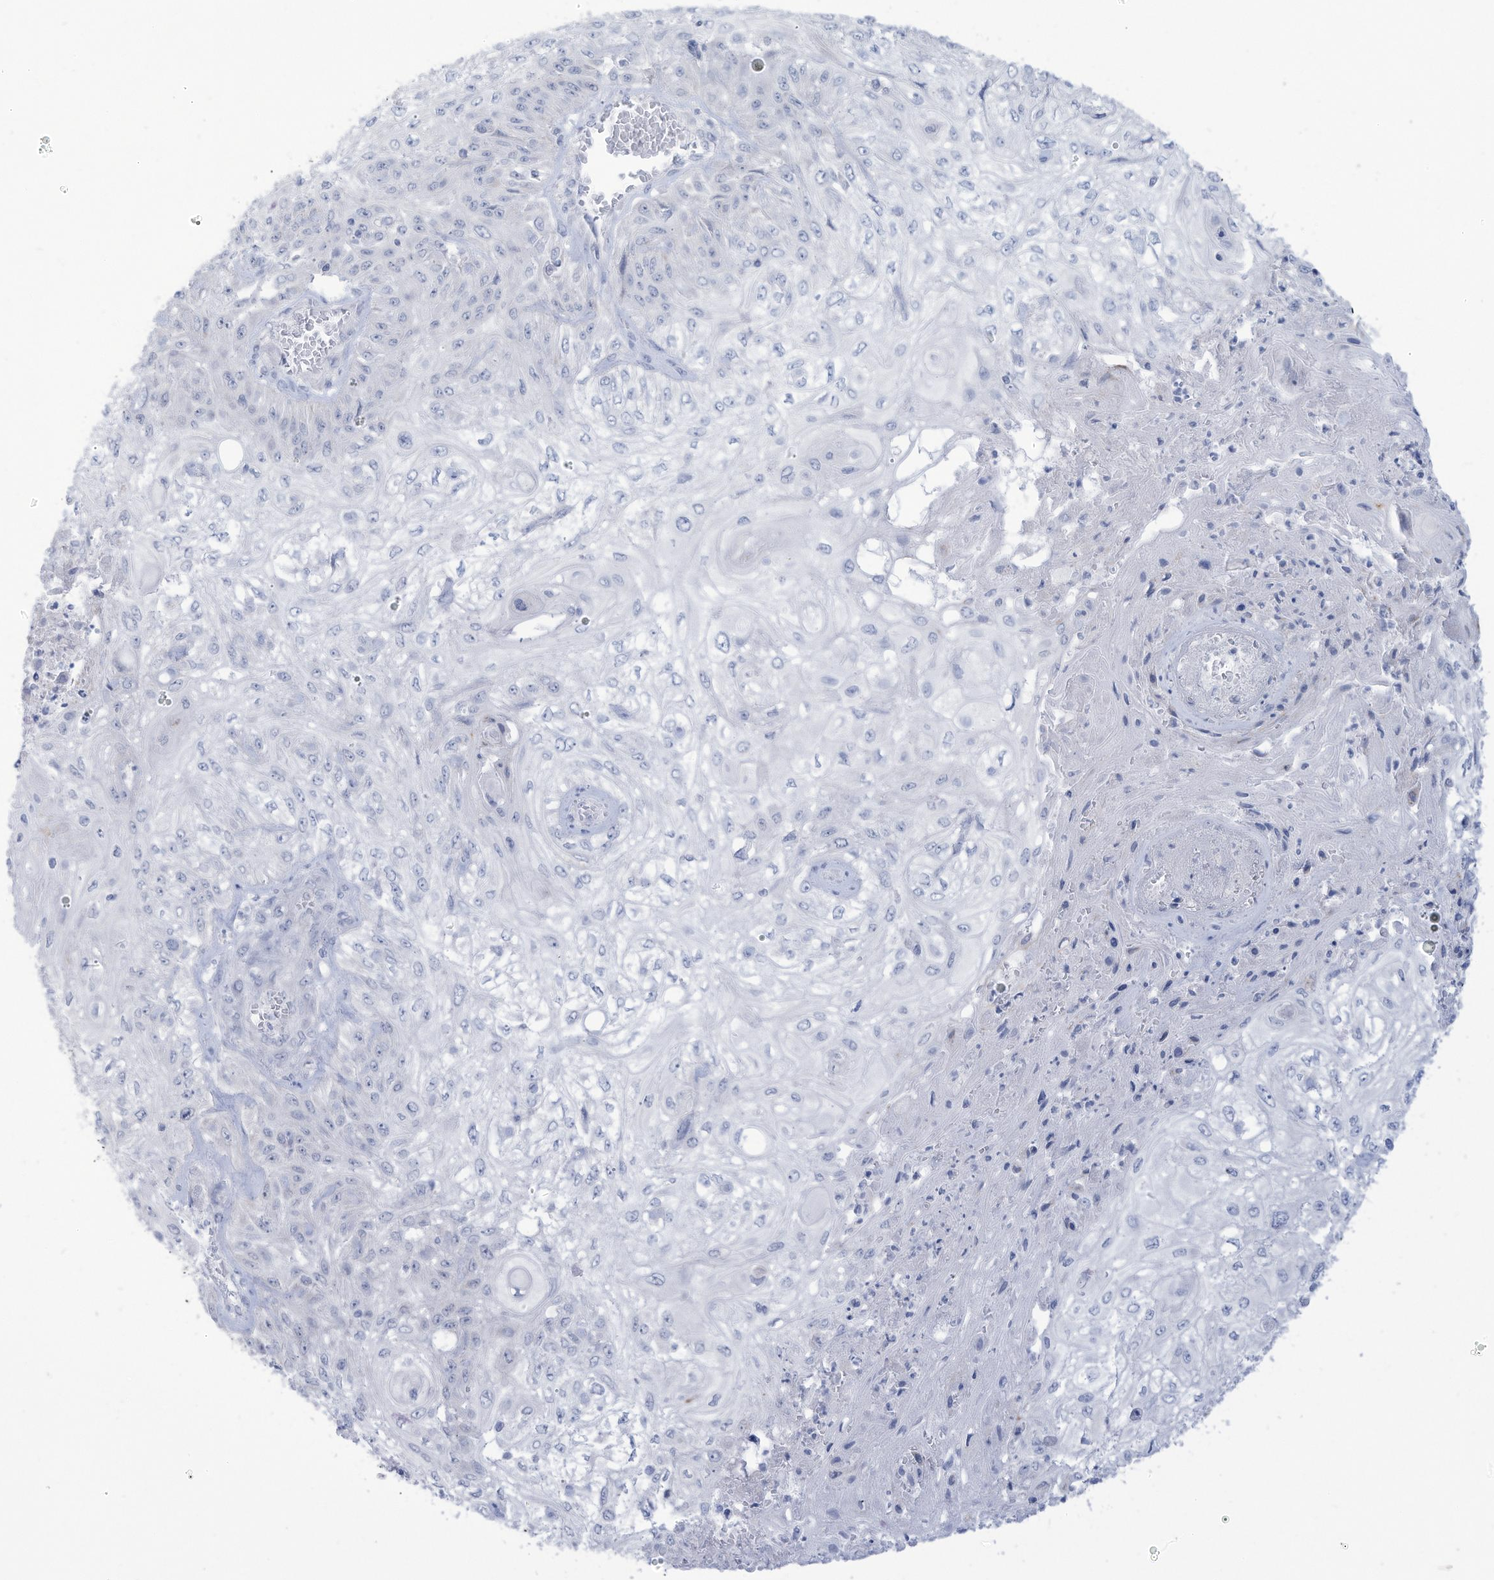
{"staining": {"intensity": "negative", "quantity": "none", "location": "none"}, "tissue": "skin cancer", "cell_type": "Tumor cells", "image_type": "cancer", "snomed": [{"axis": "morphology", "description": "Squamous cell carcinoma, NOS"}, {"axis": "morphology", "description": "Squamous cell carcinoma, metastatic, NOS"}, {"axis": "topography", "description": "Skin"}, {"axis": "topography", "description": "Lymph node"}], "caption": "Immunohistochemical staining of skin metastatic squamous cell carcinoma demonstrates no significant staining in tumor cells. Nuclei are stained in blue.", "gene": "OGT", "patient": {"sex": "male", "age": 75}}